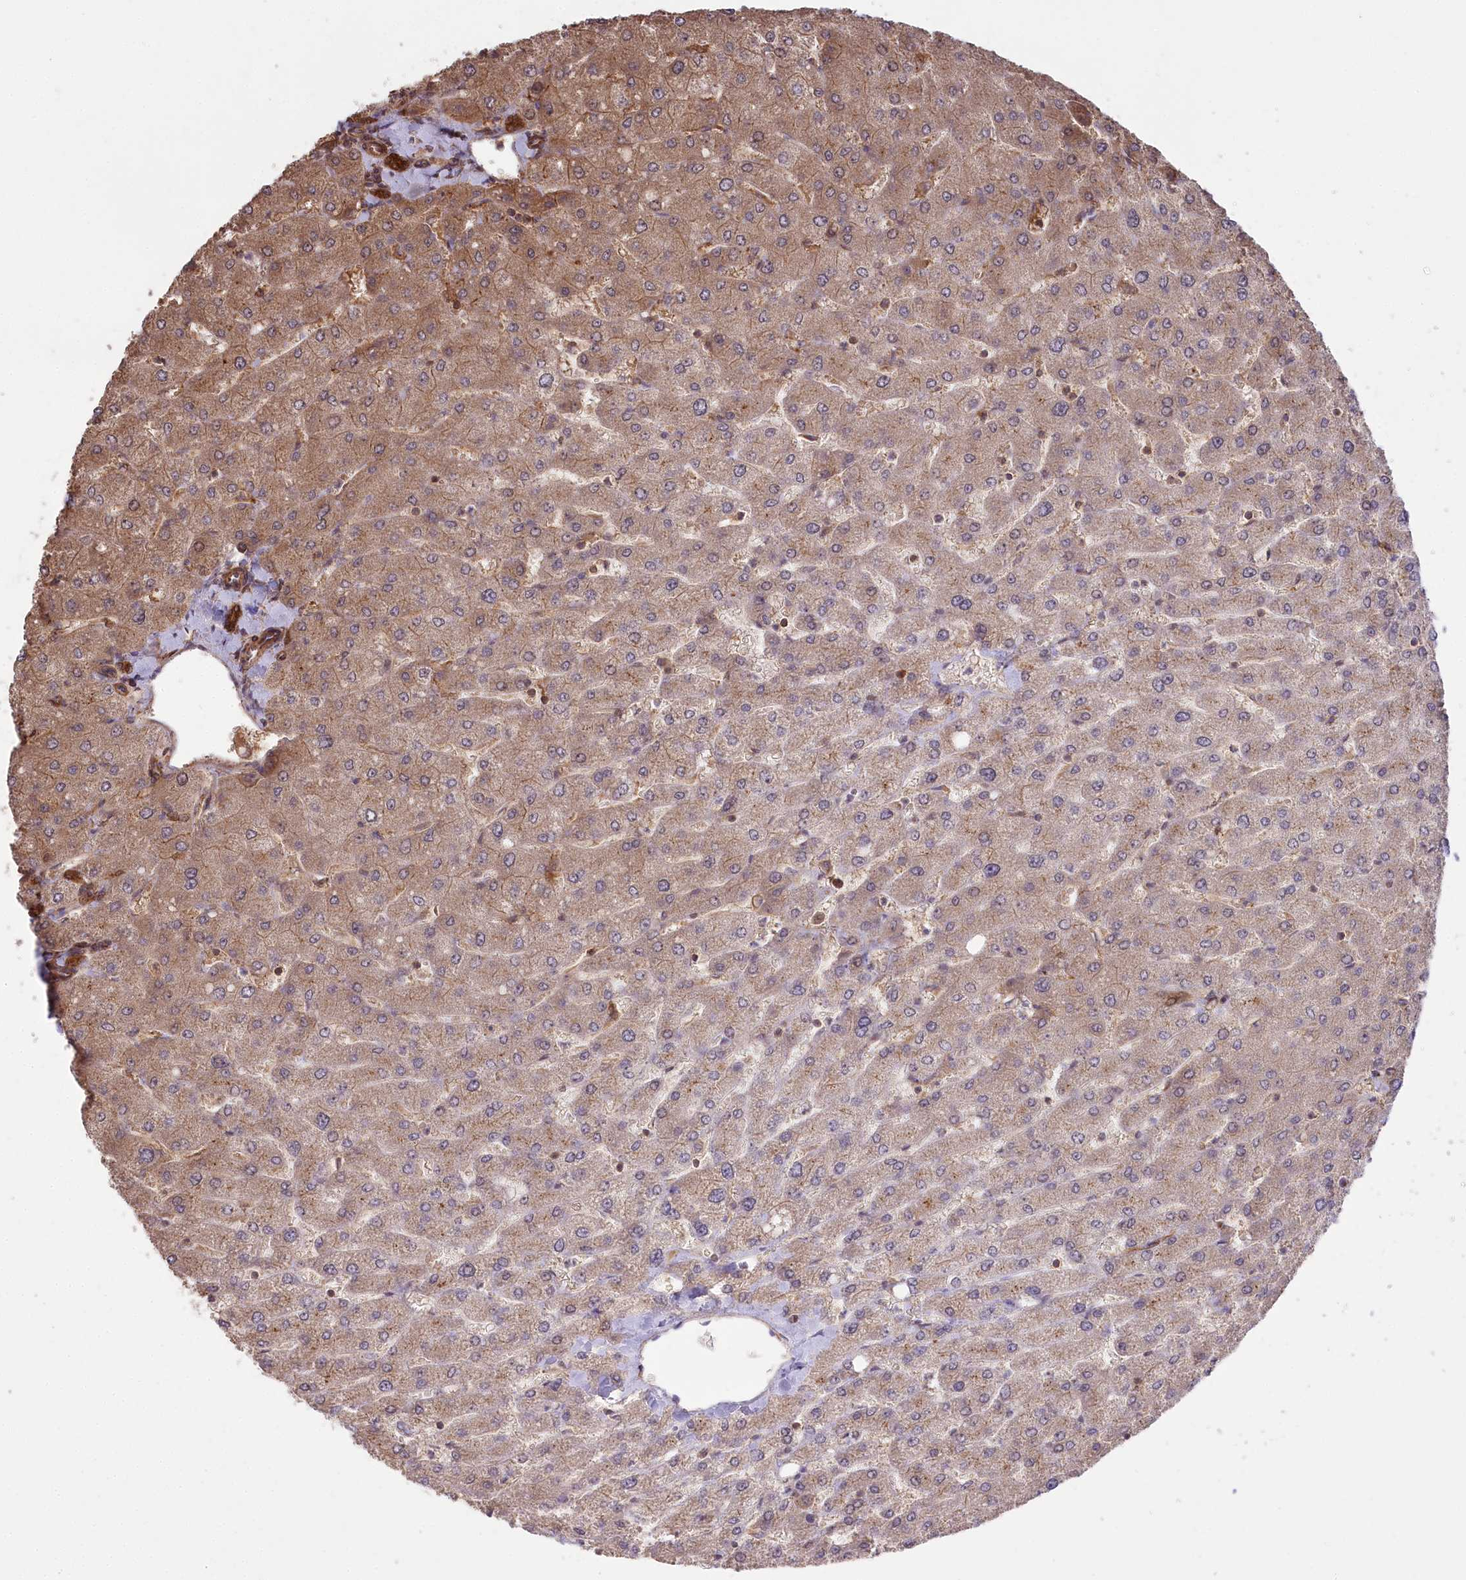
{"staining": {"intensity": "strong", "quantity": ">75%", "location": "cytoplasmic/membranous"}, "tissue": "liver", "cell_type": "Cholangiocytes", "image_type": "normal", "snomed": [{"axis": "morphology", "description": "Normal tissue, NOS"}, {"axis": "topography", "description": "Liver"}], "caption": "The immunohistochemical stain labels strong cytoplasmic/membranous positivity in cholangiocytes of unremarkable liver. Nuclei are stained in blue.", "gene": "CCDC91", "patient": {"sex": "male", "age": 55}}